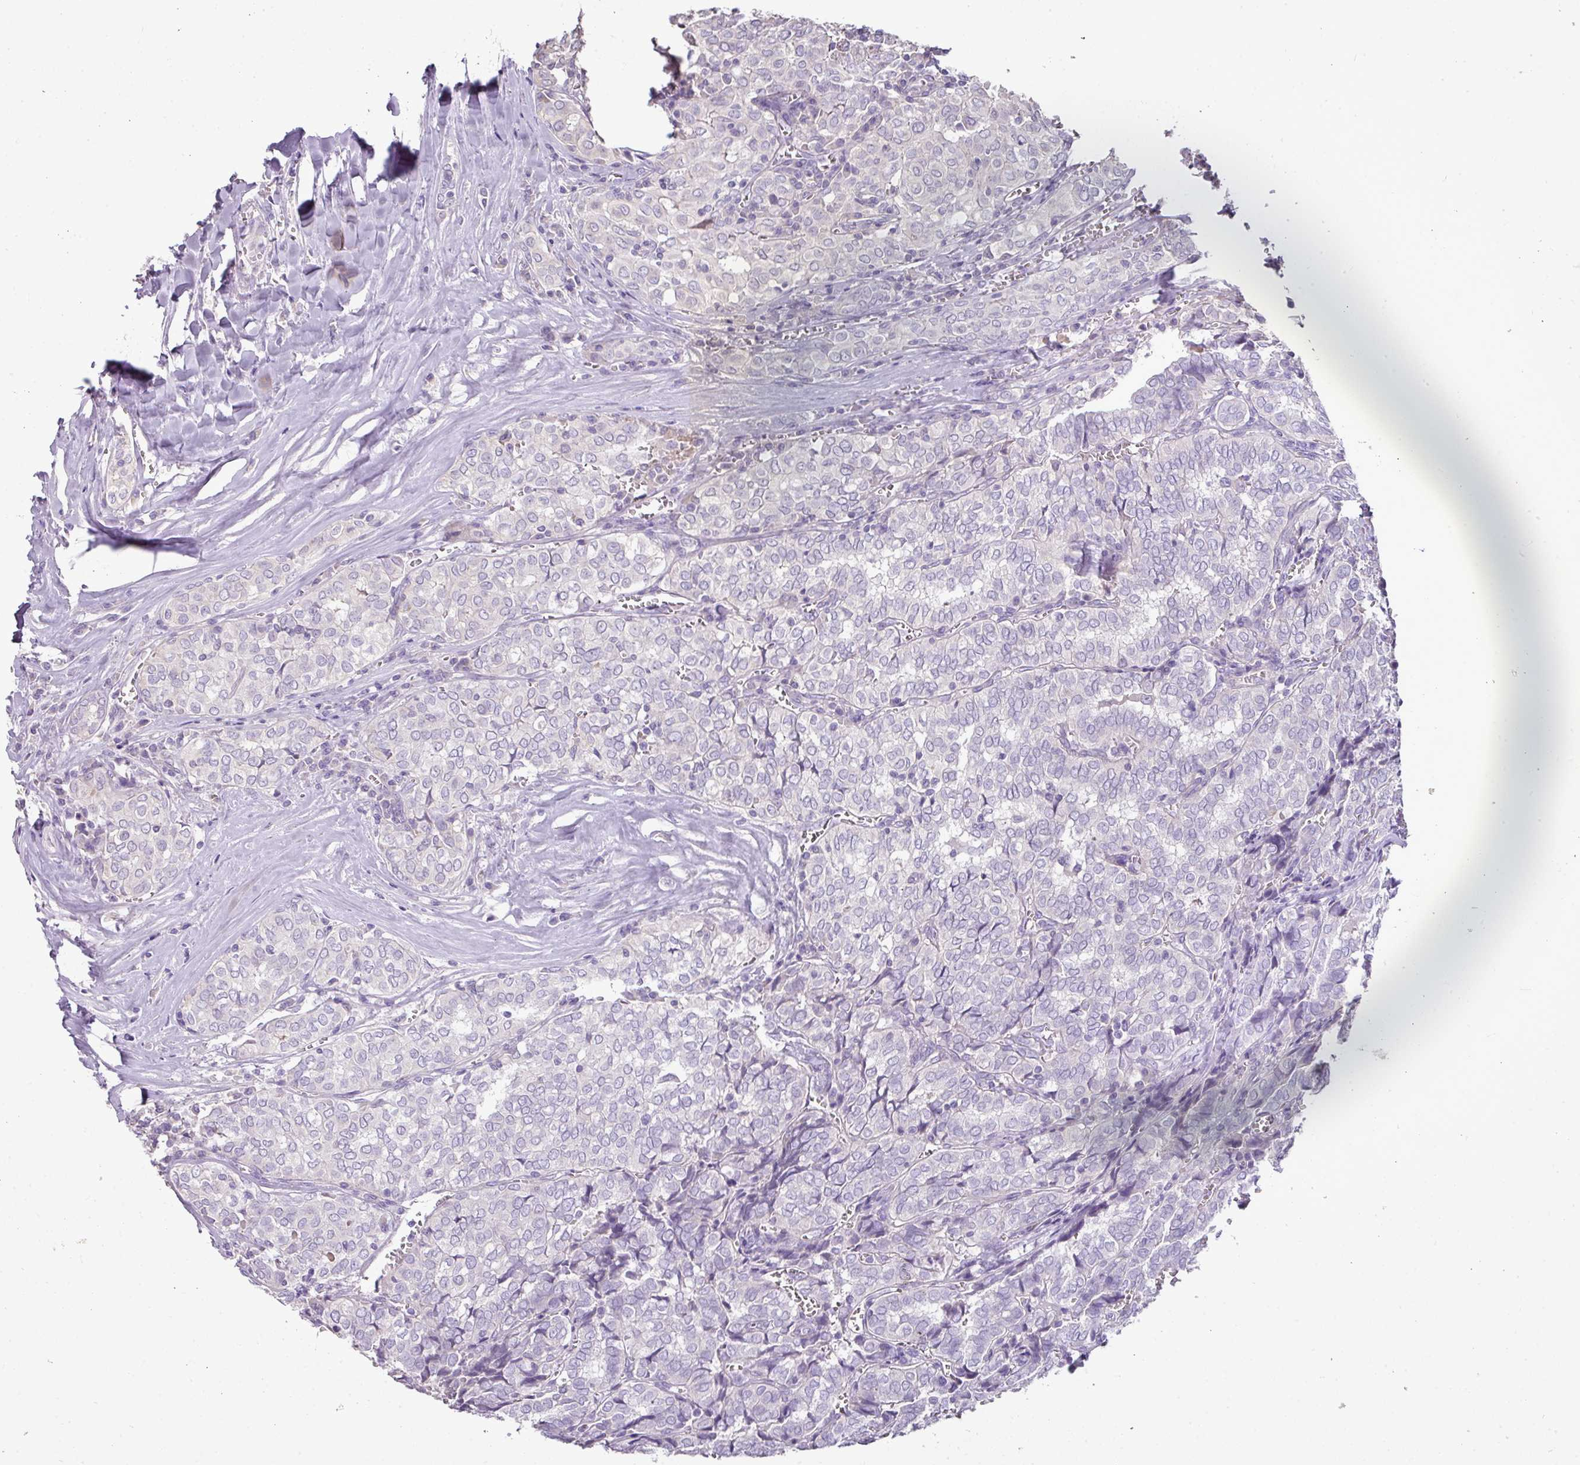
{"staining": {"intensity": "negative", "quantity": "none", "location": "none"}, "tissue": "thyroid cancer", "cell_type": "Tumor cells", "image_type": "cancer", "snomed": [{"axis": "morphology", "description": "Papillary adenocarcinoma, NOS"}, {"axis": "topography", "description": "Thyroid gland"}], "caption": "The photomicrograph displays no significant staining in tumor cells of papillary adenocarcinoma (thyroid).", "gene": "BRINP2", "patient": {"sex": "female", "age": 30}}